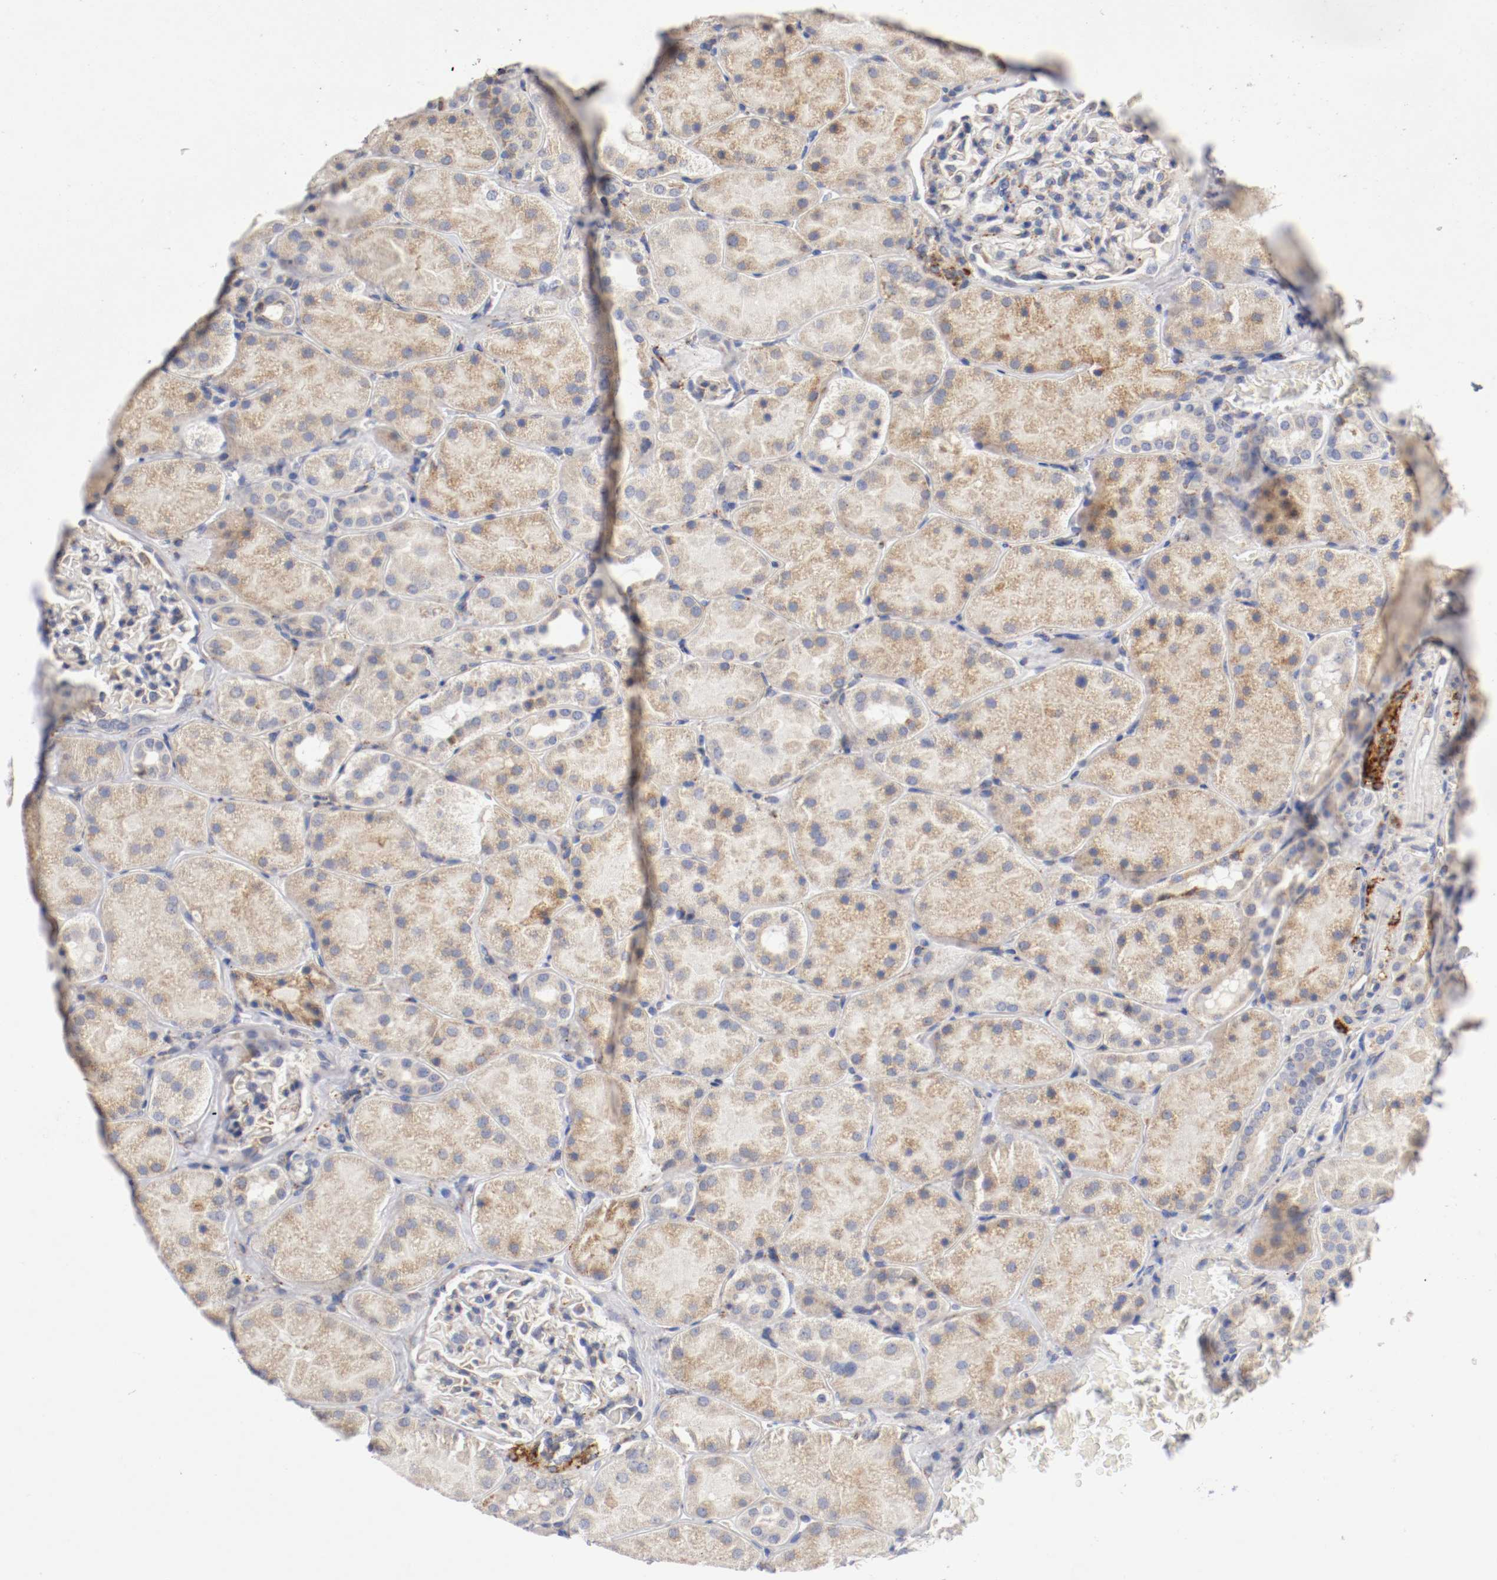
{"staining": {"intensity": "weak", "quantity": "<25%", "location": "cytoplasmic/membranous"}, "tissue": "kidney", "cell_type": "Cells in glomeruli", "image_type": "normal", "snomed": [{"axis": "morphology", "description": "Normal tissue, NOS"}, {"axis": "topography", "description": "Kidney"}], "caption": "Immunohistochemistry micrograph of benign kidney stained for a protein (brown), which reveals no expression in cells in glomeruli. (DAB (3,3'-diaminobenzidine) IHC with hematoxylin counter stain).", "gene": "TRAF2", "patient": {"sex": "male", "age": 28}}